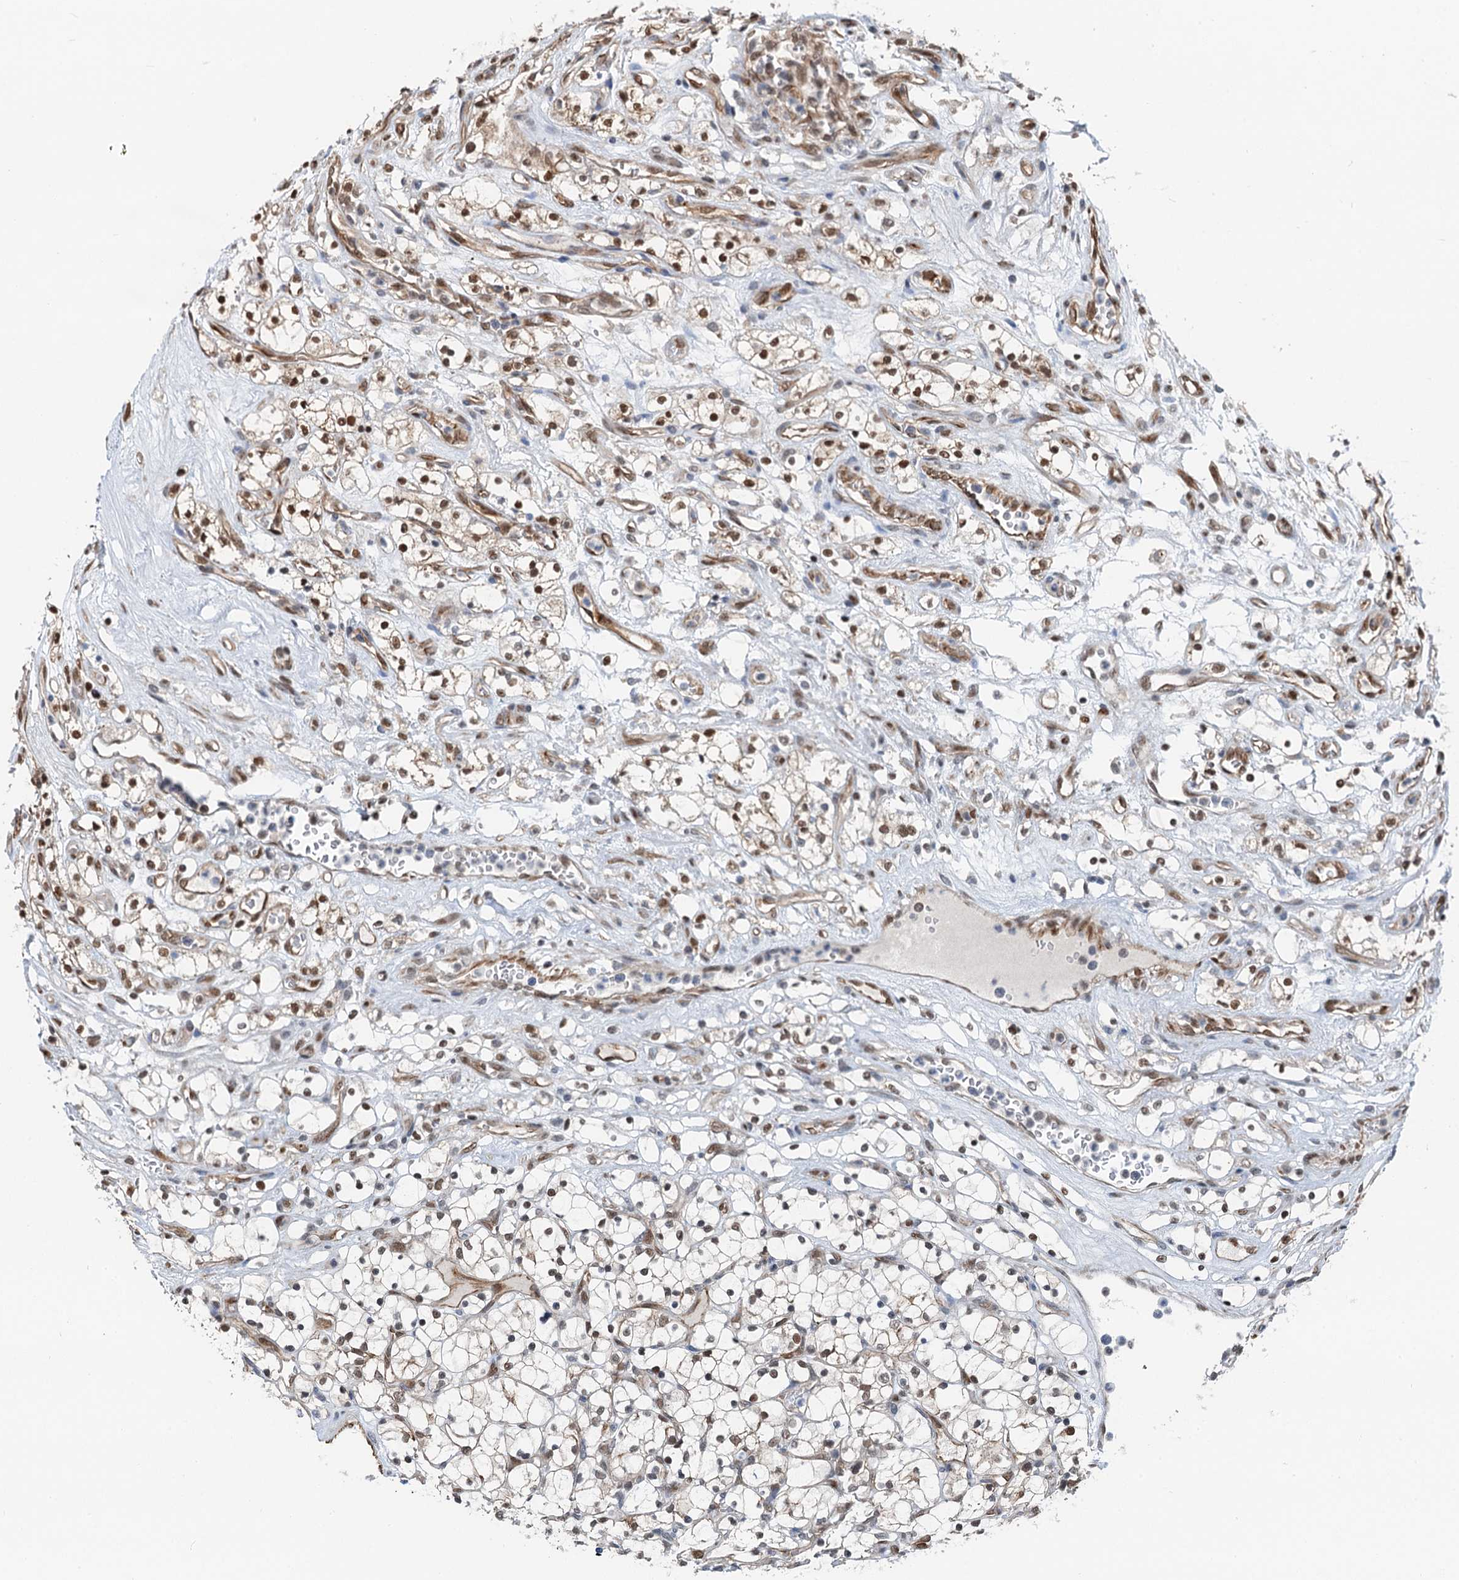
{"staining": {"intensity": "moderate", "quantity": ">75%", "location": "nuclear"}, "tissue": "renal cancer", "cell_type": "Tumor cells", "image_type": "cancer", "snomed": [{"axis": "morphology", "description": "Adenocarcinoma, NOS"}, {"axis": "topography", "description": "Kidney"}], "caption": "Renal cancer (adenocarcinoma) stained with DAB IHC demonstrates medium levels of moderate nuclear positivity in about >75% of tumor cells. Nuclei are stained in blue.", "gene": "CFDP1", "patient": {"sex": "female", "age": 69}}